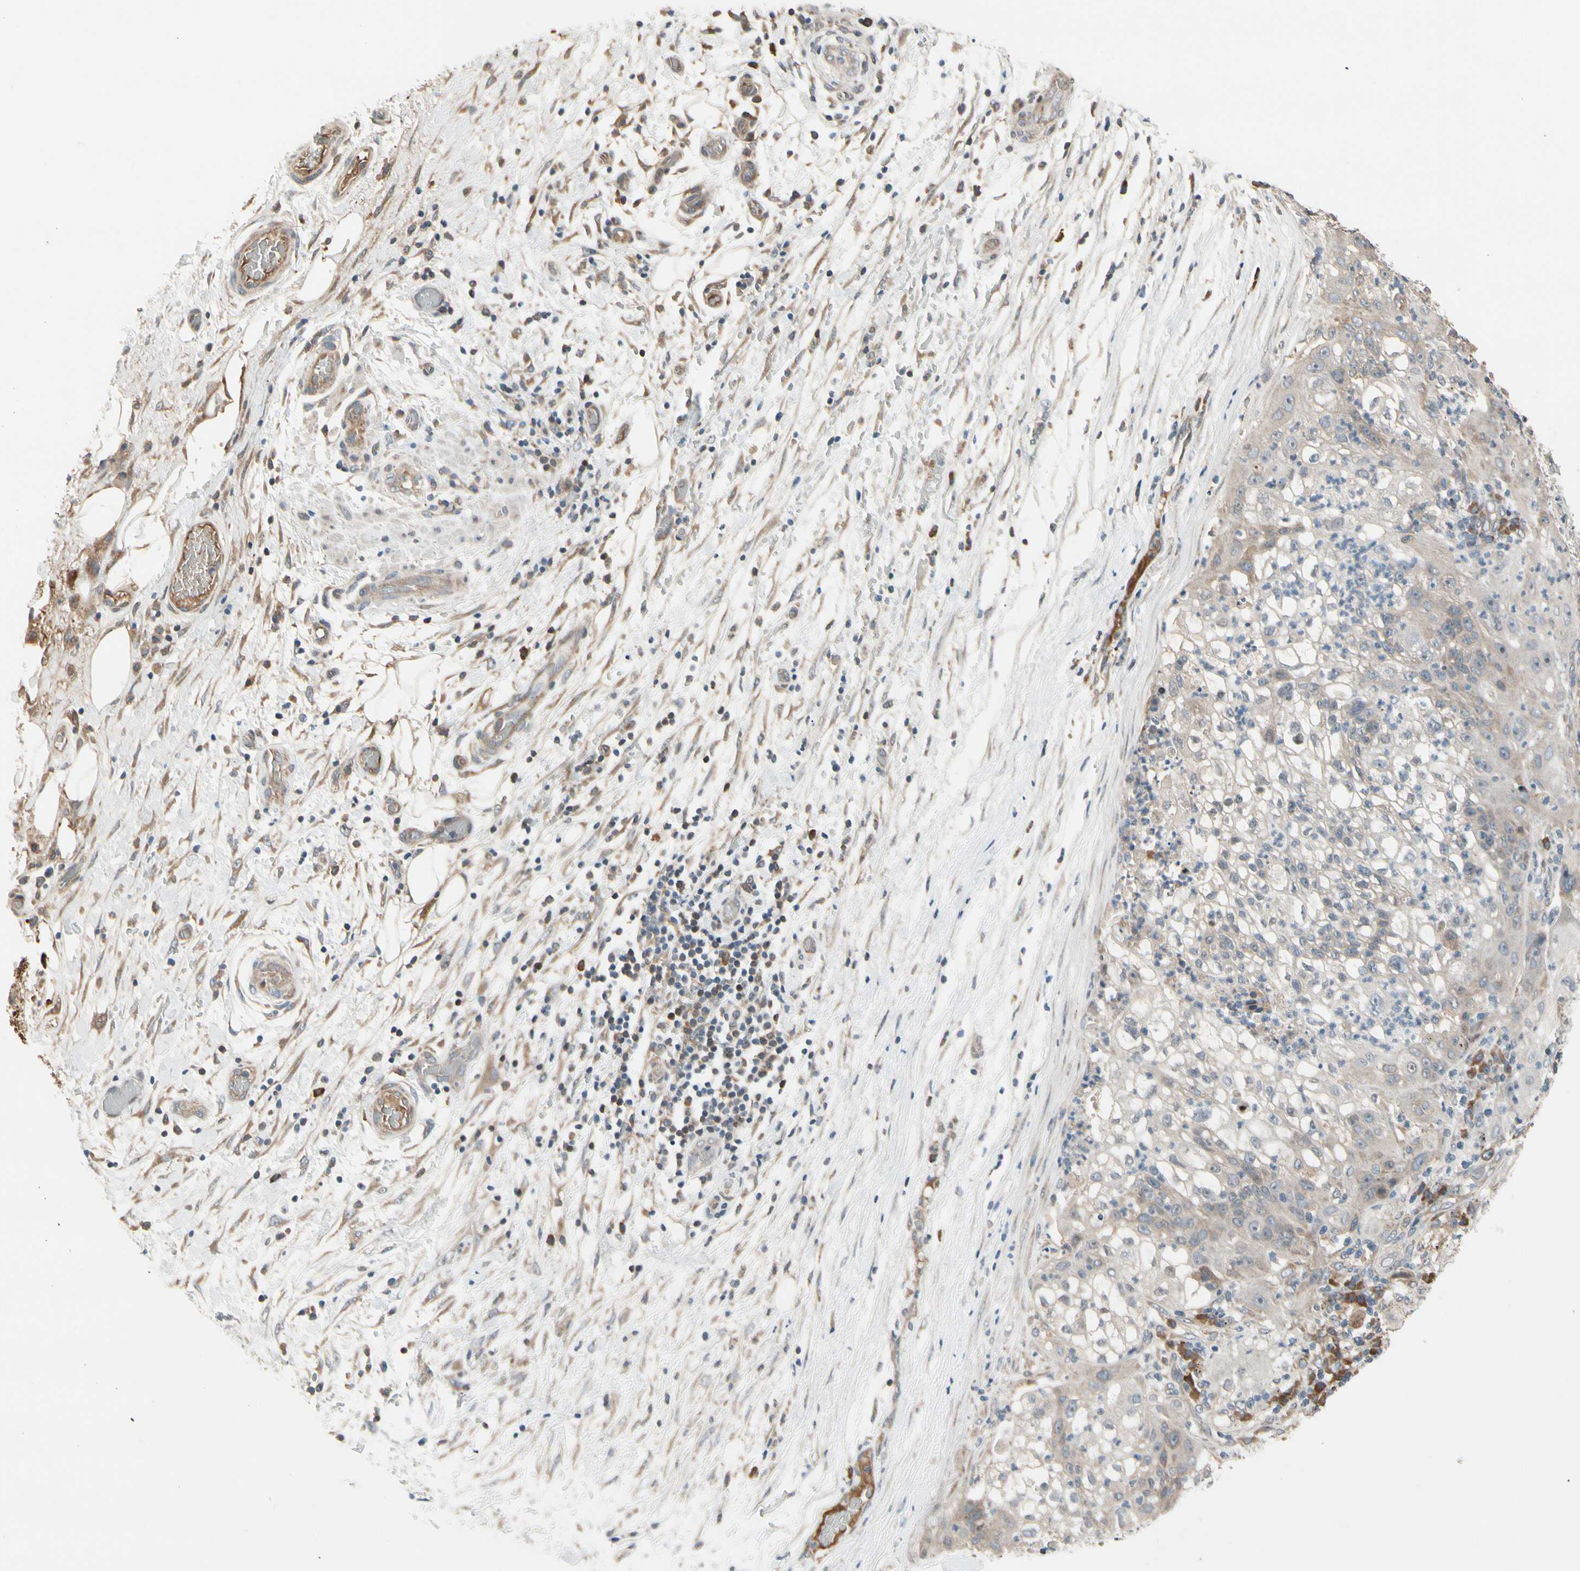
{"staining": {"intensity": "weak", "quantity": "25%-75%", "location": "cytoplasmic/membranous"}, "tissue": "lung cancer", "cell_type": "Tumor cells", "image_type": "cancer", "snomed": [{"axis": "morphology", "description": "Inflammation, NOS"}, {"axis": "morphology", "description": "Squamous cell carcinoma, NOS"}, {"axis": "topography", "description": "Lymph node"}, {"axis": "topography", "description": "Soft tissue"}, {"axis": "topography", "description": "Lung"}], "caption": "A histopathology image of human lung cancer (squamous cell carcinoma) stained for a protein displays weak cytoplasmic/membranous brown staining in tumor cells.", "gene": "SNX29", "patient": {"sex": "male", "age": 66}}